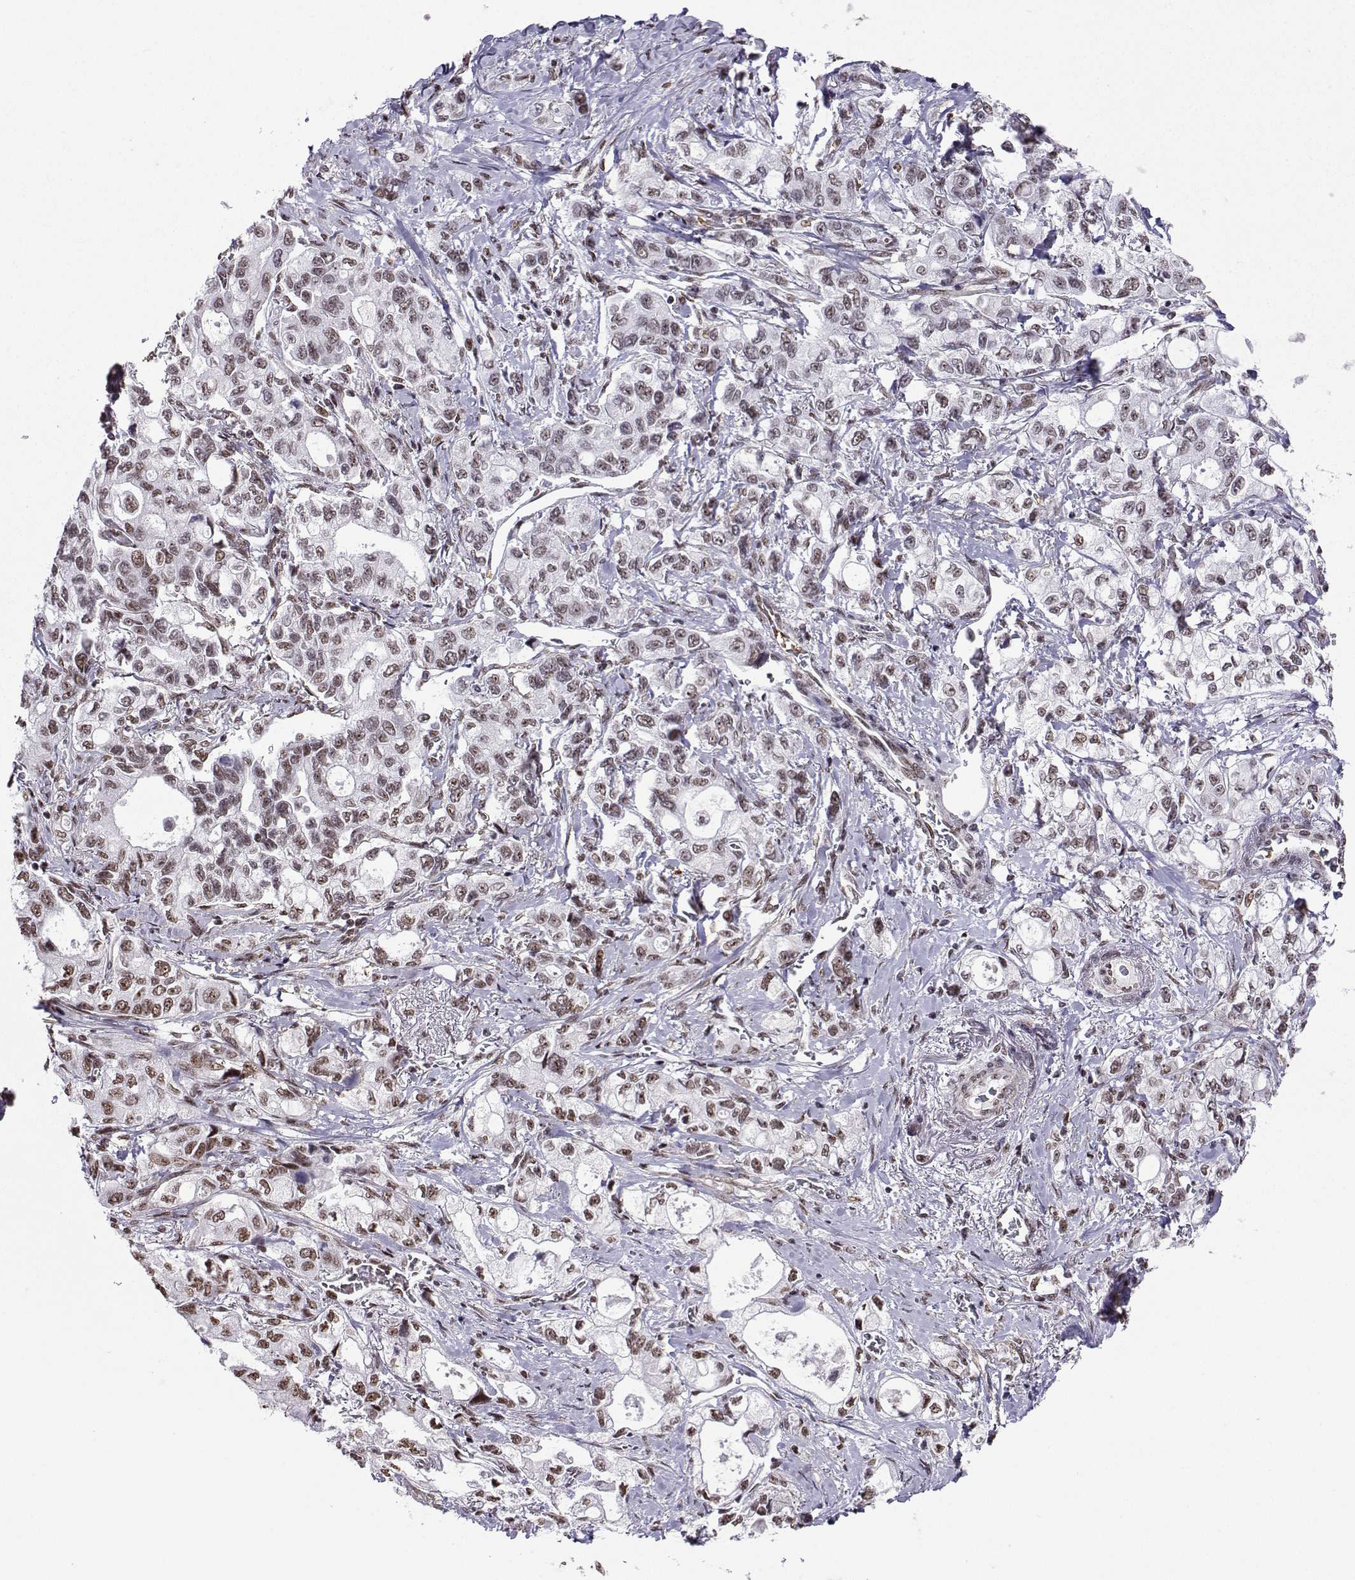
{"staining": {"intensity": "moderate", "quantity": ">75%", "location": "nuclear"}, "tissue": "stomach cancer", "cell_type": "Tumor cells", "image_type": "cancer", "snomed": [{"axis": "morphology", "description": "Adenocarcinoma, NOS"}, {"axis": "topography", "description": "Stomach"}], "caption": "Immunohistochemical staining of human stomach adenocarcinoma displays medium levels of moderate nuclear protein staining in approximately >75% of tumor cells.", "gene": "CCNK", "patient": {"sex": "male", "age": 63}}